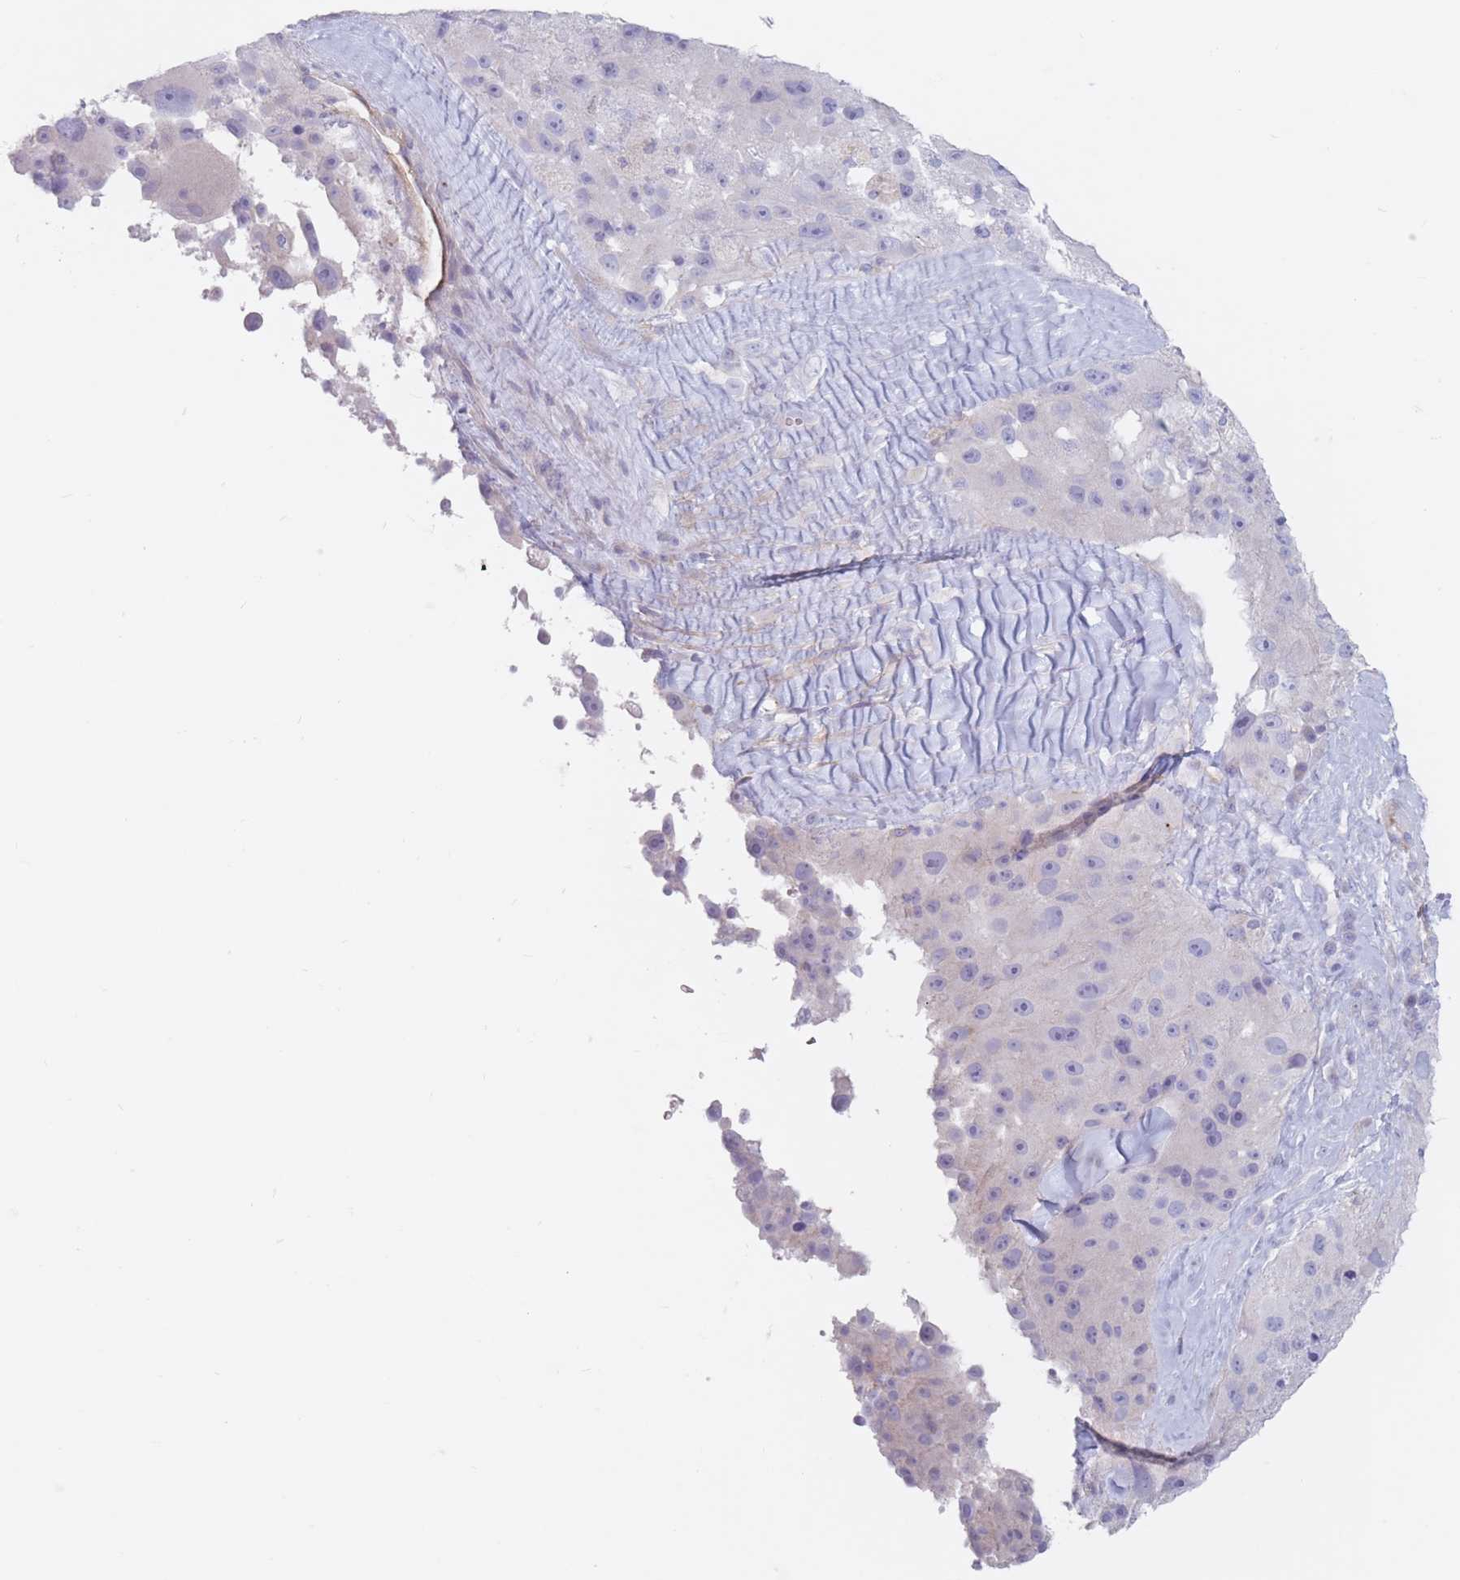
{"staining": {"intensity": "negative", "quantity": "none", "location": "none"}, "tissue": "melanoma", "cell_type": "Tumor cells", "image_type": "cancer", "snomed": [{"axis": "morphology", "description": "Malignant melanoma, Metastatic site"}, {"axis": "topography", "description": "Lymph node"}], "caption": "Protein analysis of melanoma exhibits no significant positivity in tumor cells.", "gene": "PLPP1", "patient": {"sex": "male", "age": 62}}